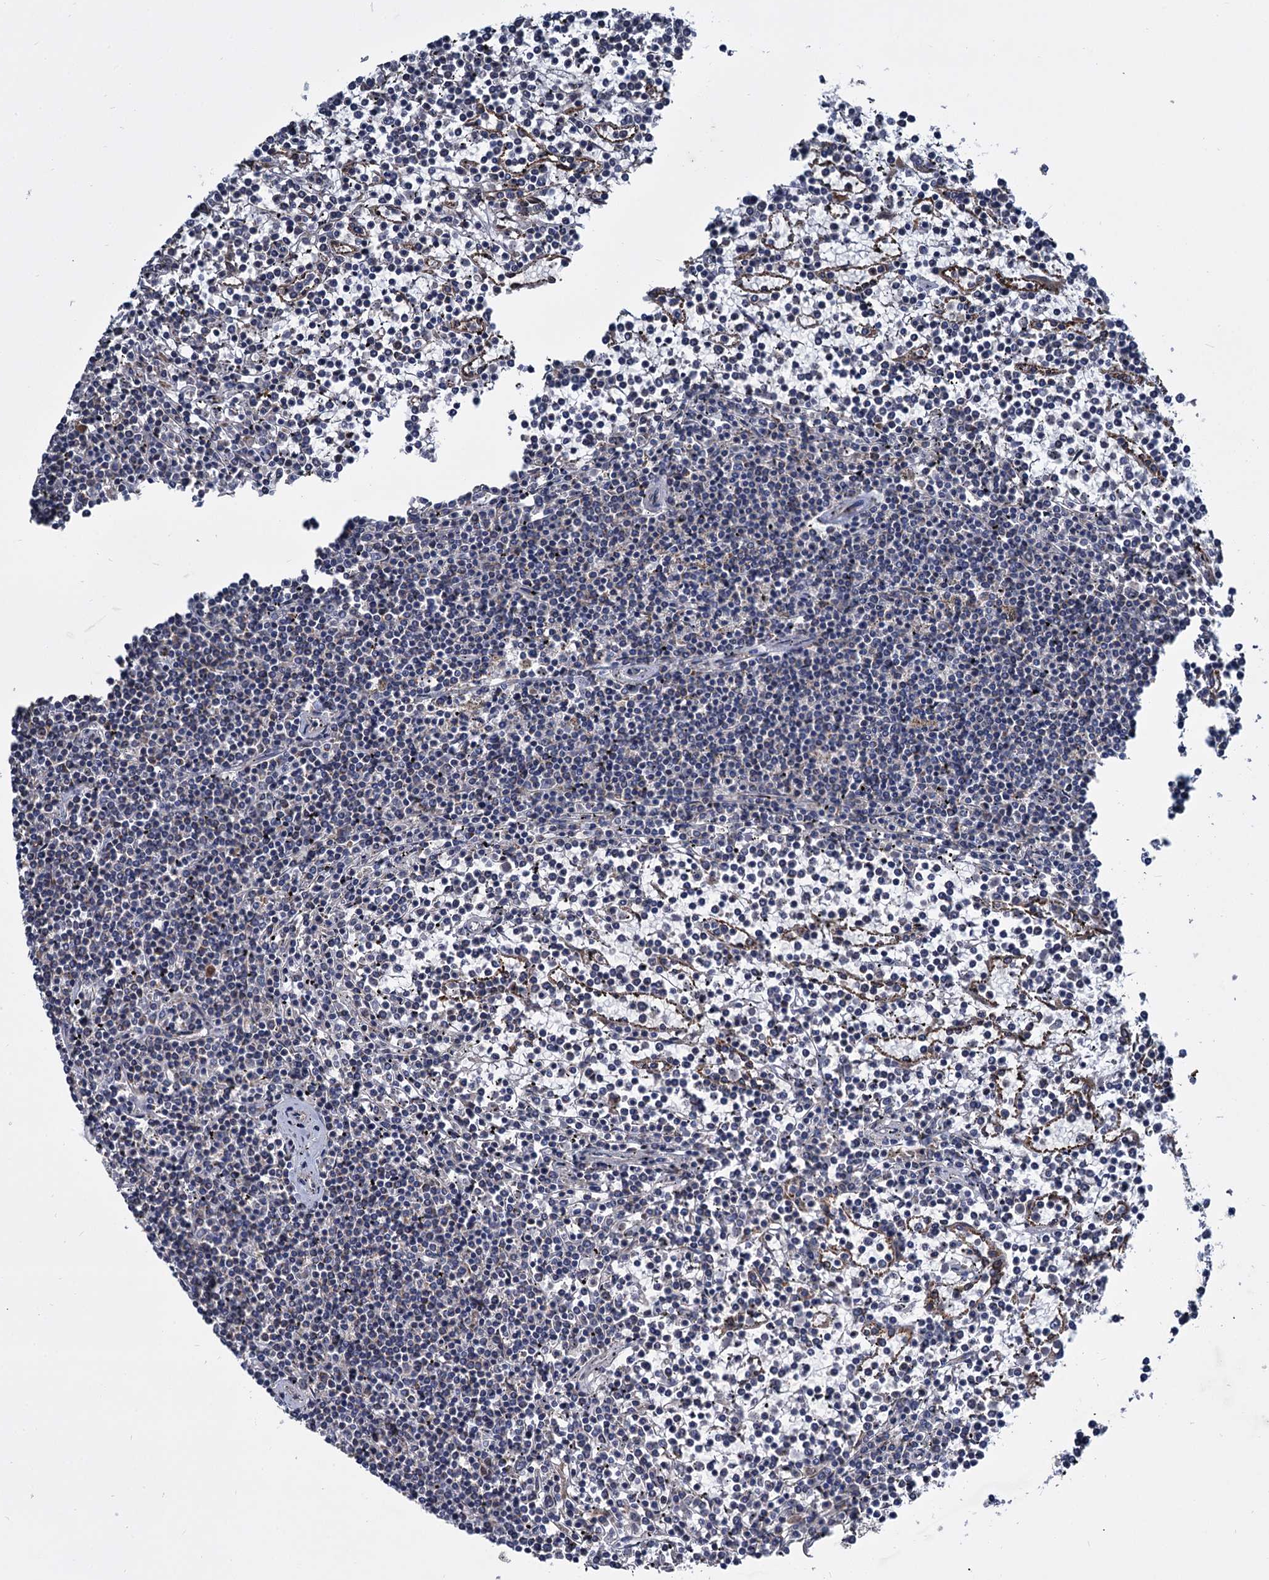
{"staining": {"intensity": "negative", "quantity": "none", "location": "none"}, "tissue": "lymphoma", "cell_type": "Tumor cells", "image_type": "cancer", "snomed": [{"axis": "morphology", "description": "Malignant lymphoma, non-Hodgkin's type, Low grade"}, {"axis": "topography", "description": "Spleen"}], "caption": "IHC of human malignant lymphoma, non-Hodgkin's type (low-grade) shows no staining in tumor cells.", "gene": "ALKBH7", "patient": {"sex": "female", "age": 19}}